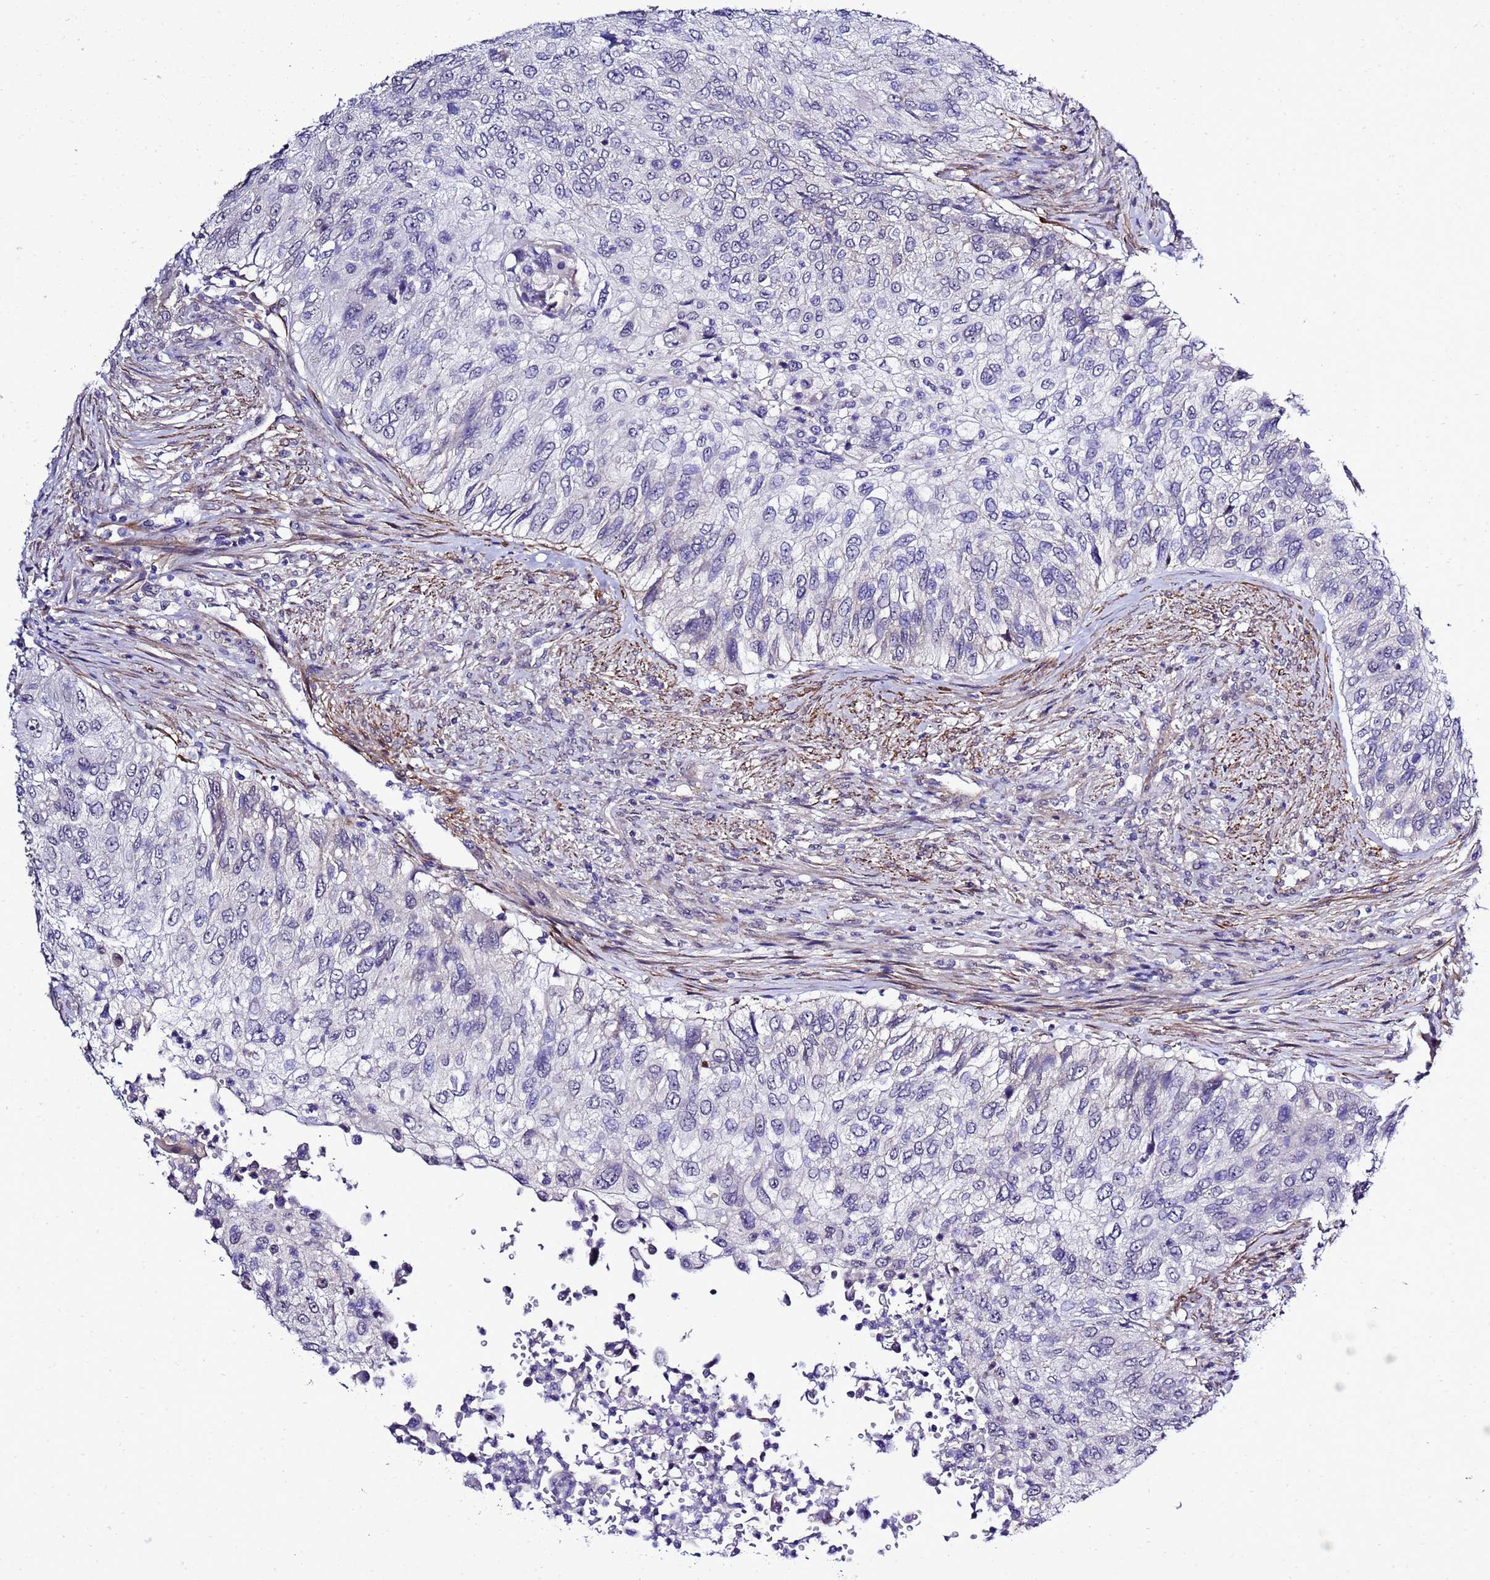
{"staining": {"intensity": "negative", "quantity": "none", "location": "none"}, "tissue": "urothelial cancer", "cell_type": "Tumor cells", "image_type": "cancer", "snomed": [{"axis": "morphology", "description": "Urothelial carcinoma, High grade"}, {"axis": "topography", "description": "Urinary bladder"}], "caption": "DAB immunohistochemical staining of human urothelial cancer shows no significant positivity in tumor cells. (Stains: DAB immunohistochemistry with hematoxylin counter stain, Microscopy: brightfield microscopy at high magnification).", "gene": "GZF1", "patient": {"sex": "female", "age": 60}}